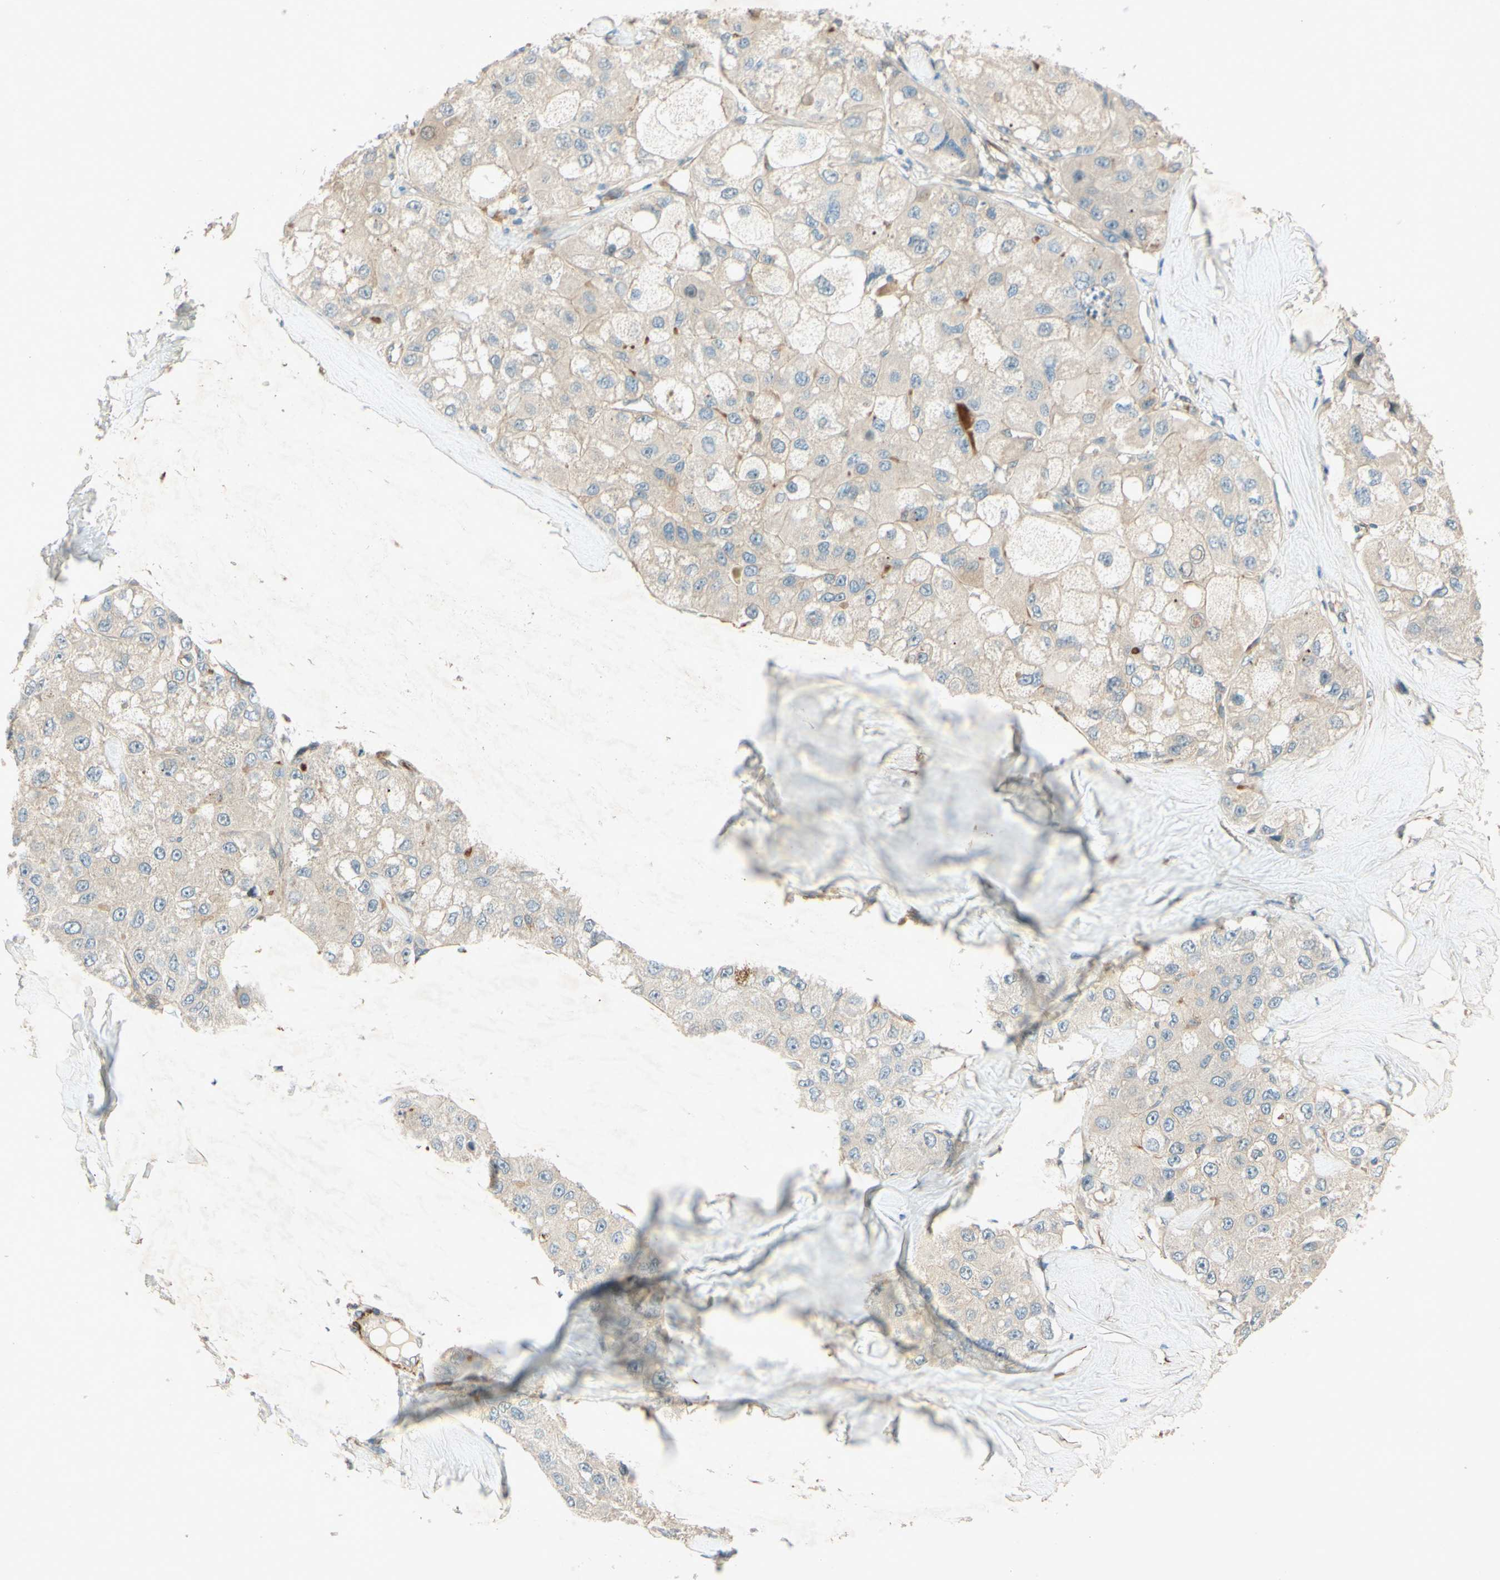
{"staining": {"intensity": "weak", "quantity": ">75%", "location": "cytoplasmic/membranous"}, "tissue": "liver cancer", "cell_type": "Tumor cells", "image_type": "cancer", "snomed": [{"axis": "morphology", "description": "Carcinoma, Hepatocellular, NOS"}, {"axis": "topography", "description": "Liver"}], "caption": "About >75% of tumor cells in human hepatocellular carcinoma (liver) show weak cytoplasmic/membranous protein expression as visualized by brown immunohistochemical staining.", "gene": "ADAM17", "patient": {"sex": "male", "age": 80}}